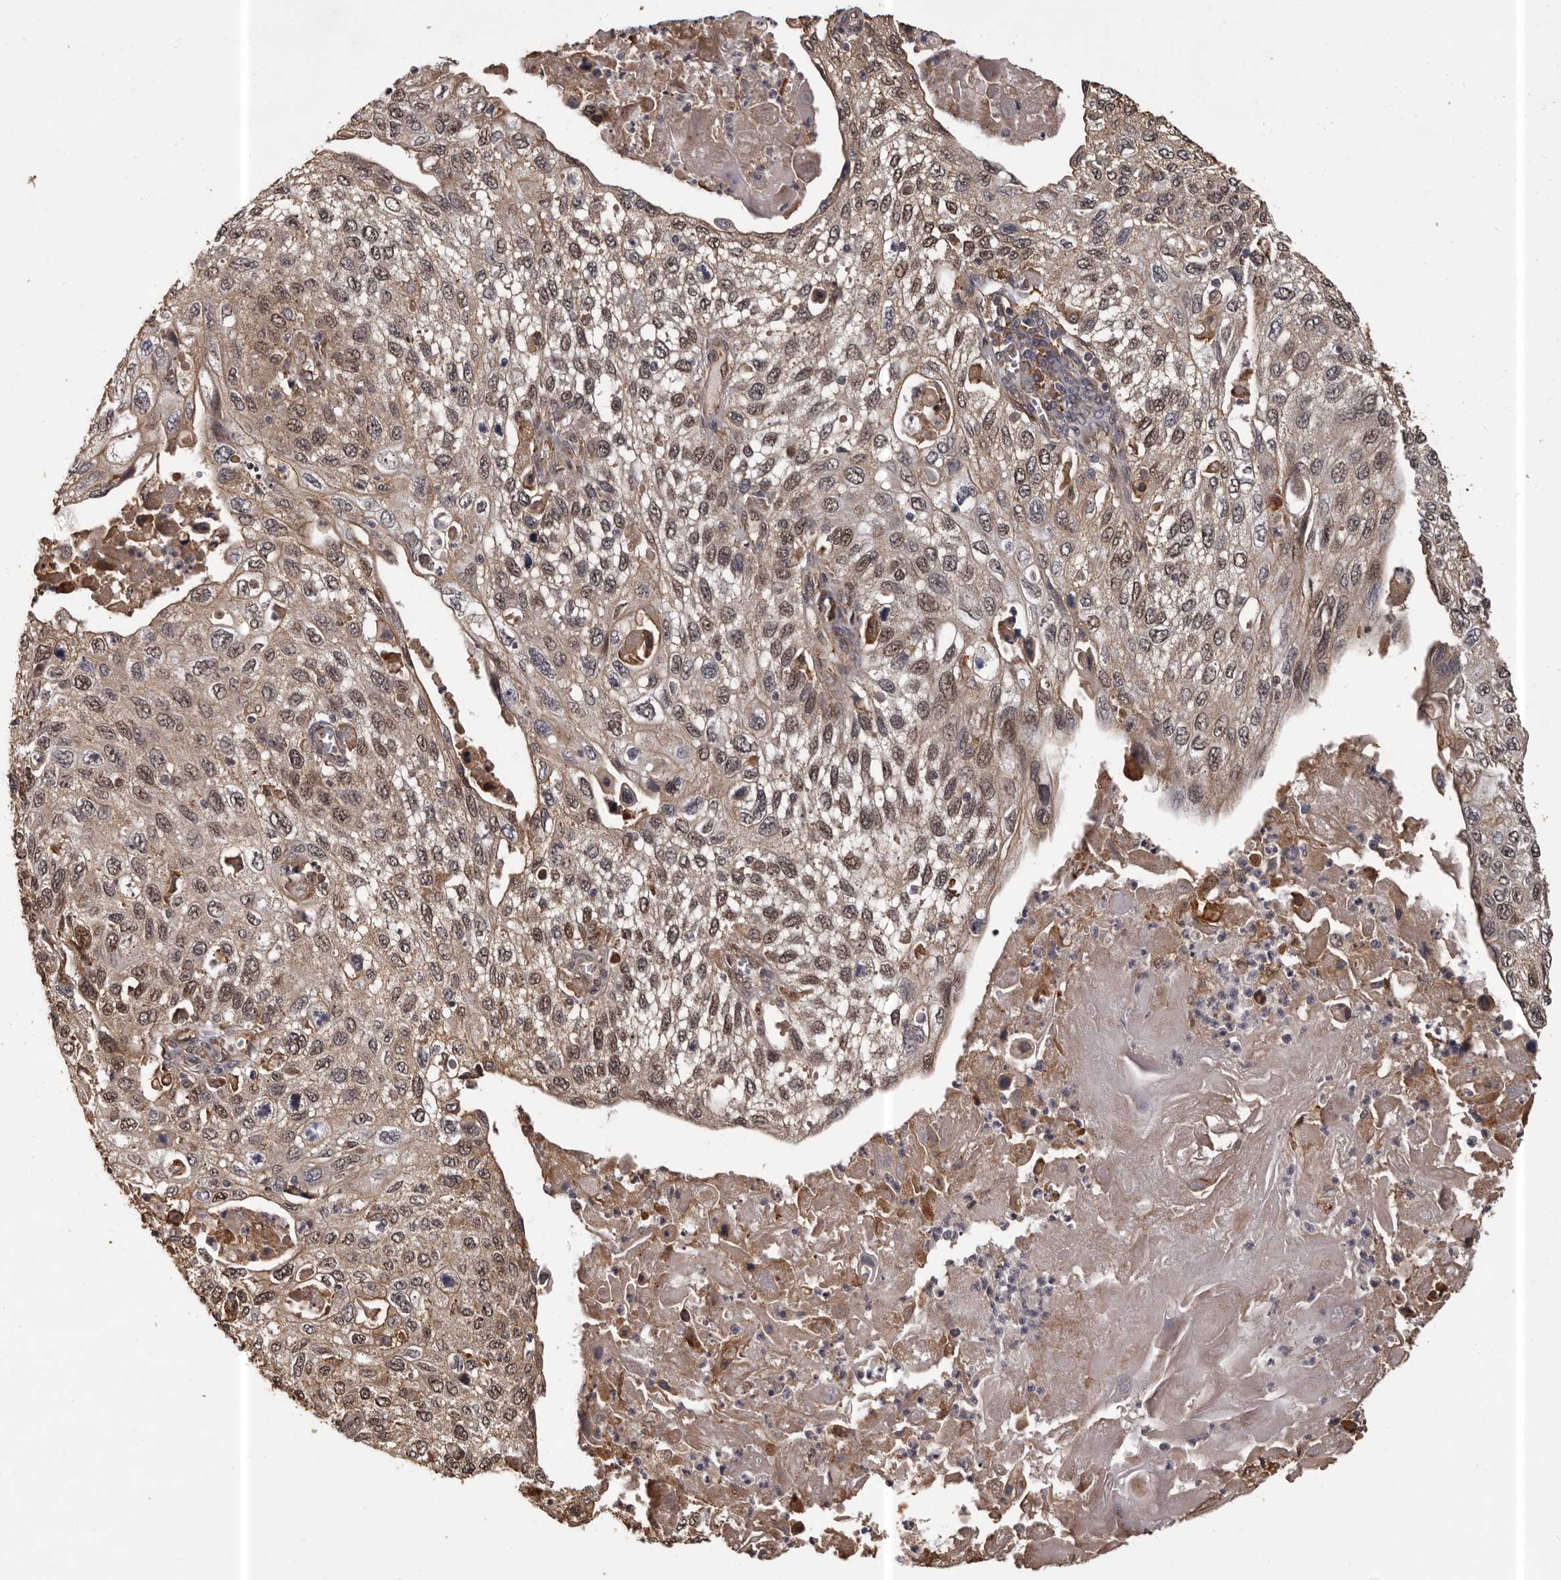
{"staining": {"intensity": "weak", "quantity": ">75%", "location": "nuclear"}, "tissue": "cervical cancer", "cell_type": "Tumor cells", "image_type": "cancer", "snomed": [{"axis": "morphology", "description": "Squamous cell carcinoma, NOS"}, {"axis": "topography", "description": "Cervix"}], "caption": "Human cervical squamous cell carcinoma stained for a protein (brown) exhibits weak nuclear positive expression in approximately >75% of tumor cells.", "gene": "SLITRK6", "patient": {"sex": "female", "age": 70}}